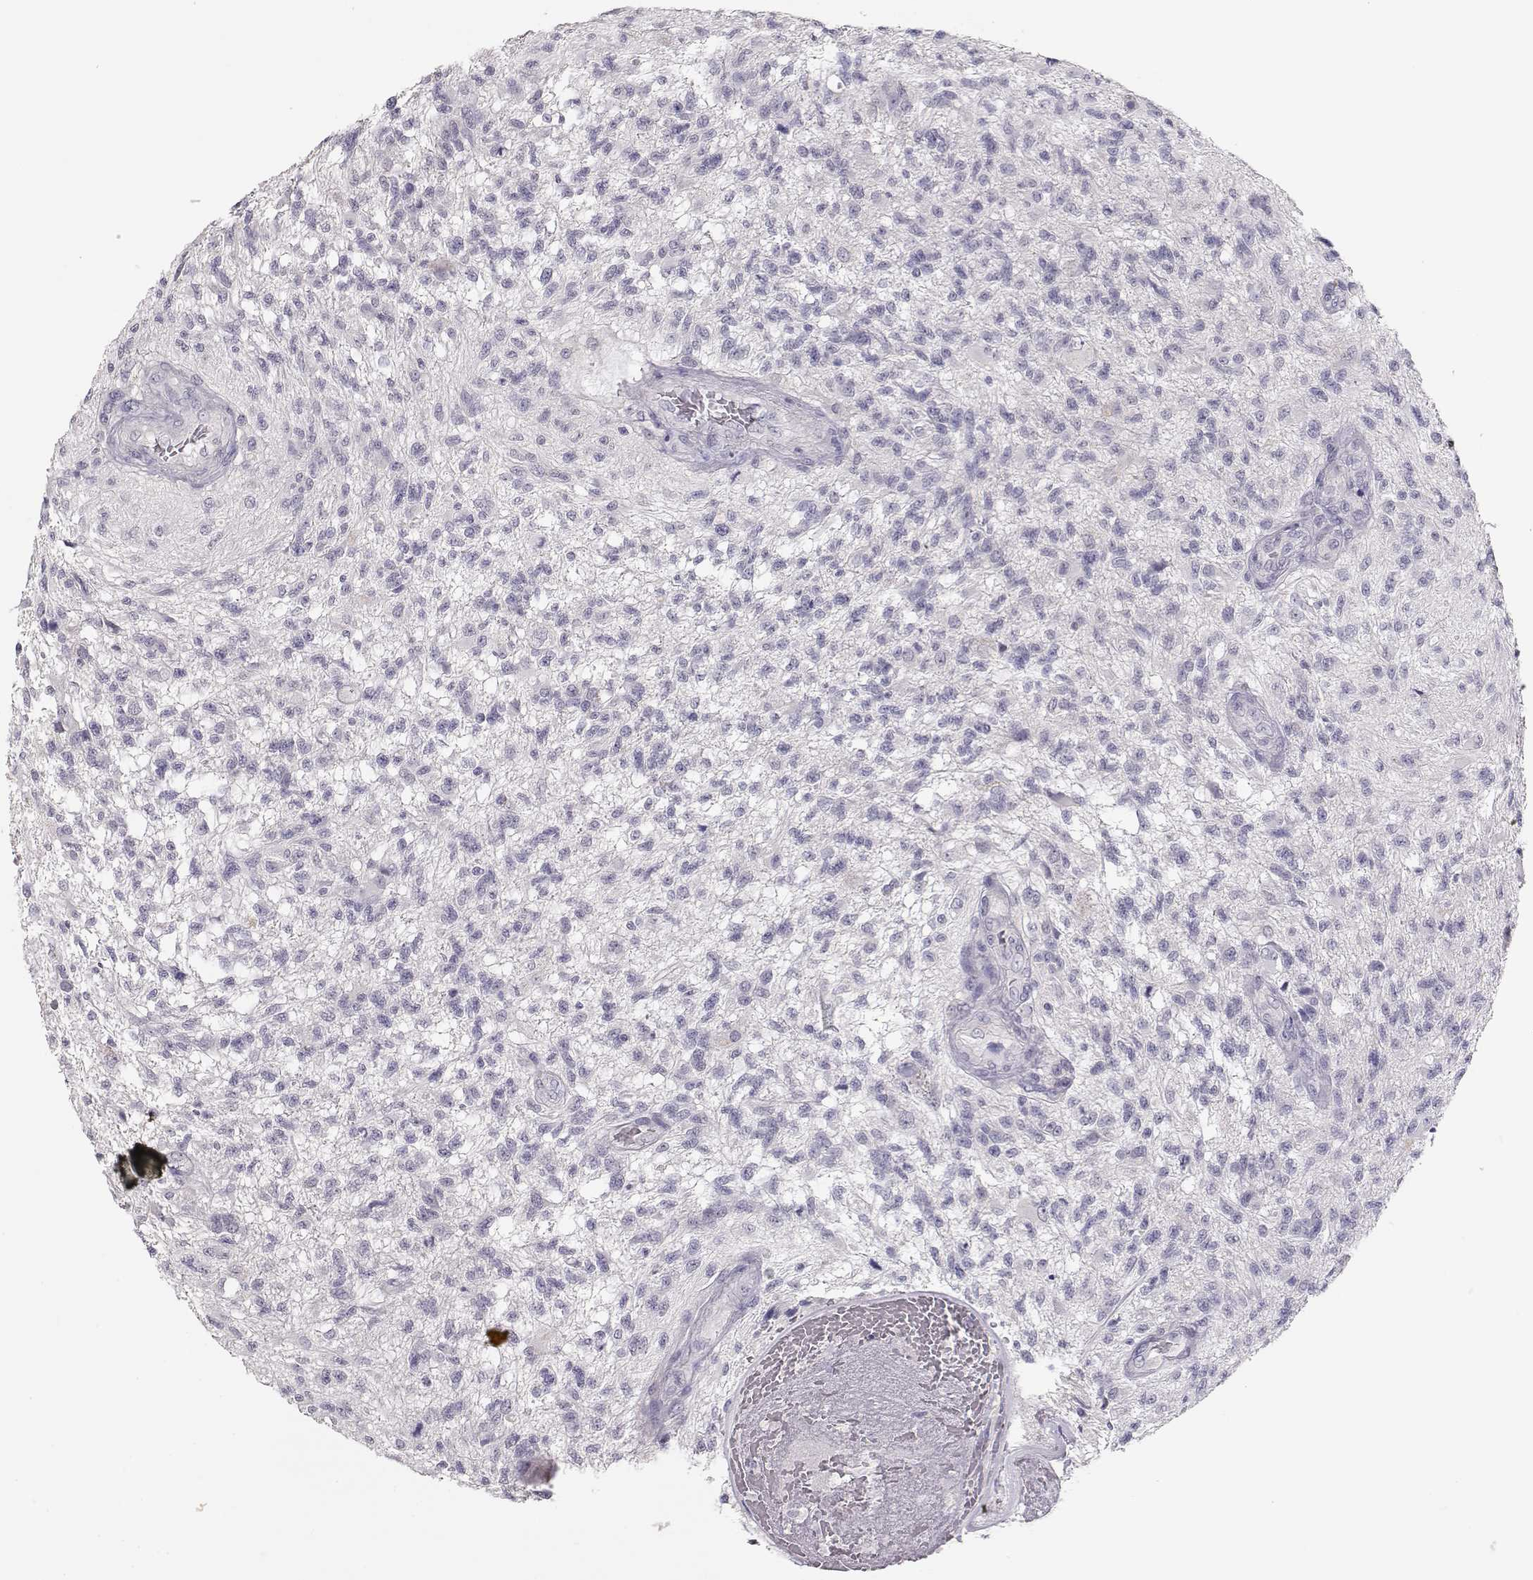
{"staining": {"intensity": "negative", "quantity": "none", "location": "none"}, "tissue": "glioma", "cell_type": "Tumor cells", "image_type": "cancer", "snomed": [{"axis": "morphology", "description": "Glioma, malignant, High grade"}, {"axis": "topography", "description": "Brain"}], "caption": "Image shows no significant protein expression in tumor cells of malignant glioma (high-grade).", "gene": "MAGEC1", "patient": {"sex": "male", "age": 56}}